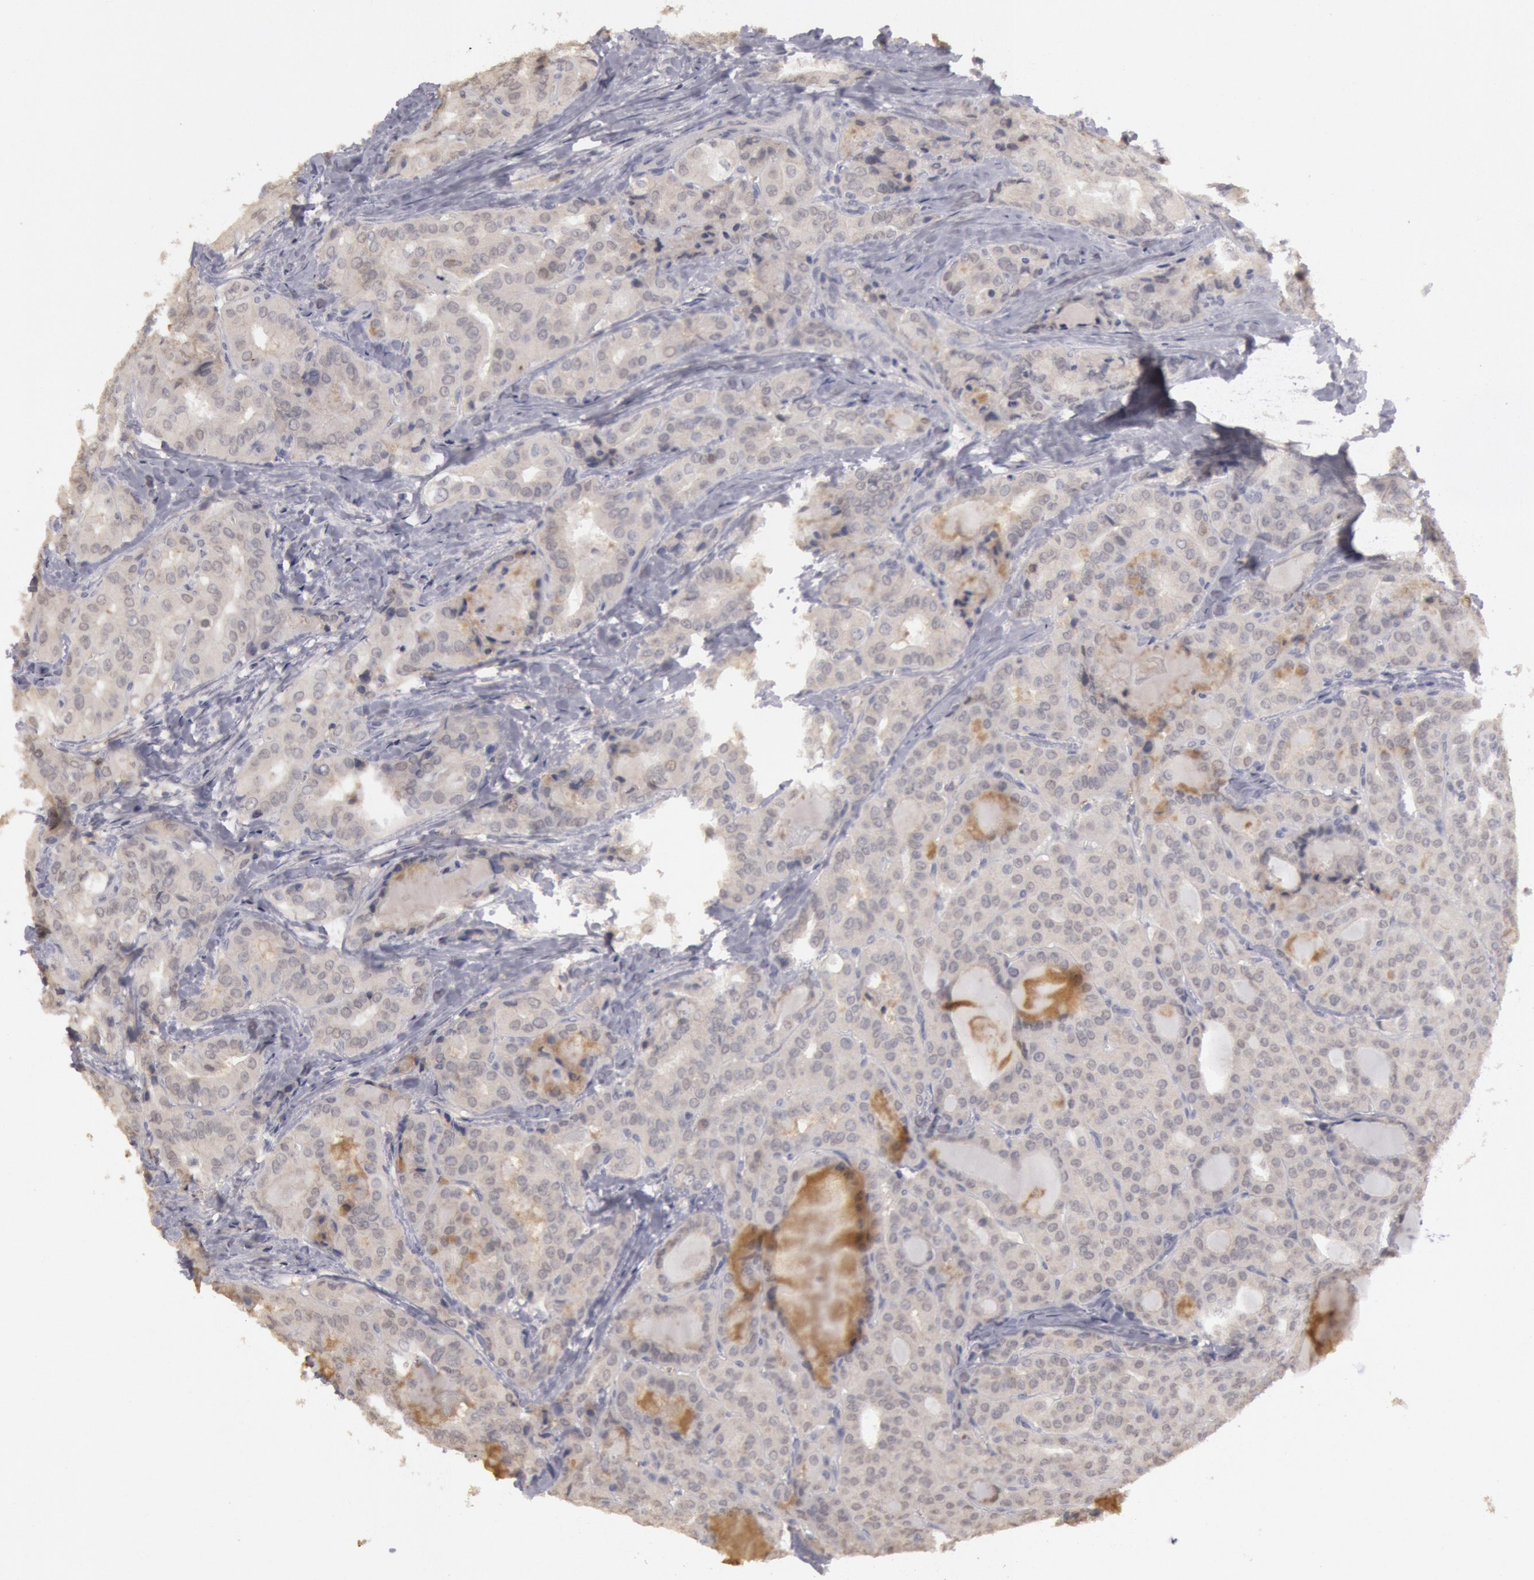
{"staining": {"intensity": "weak", "quantity": "<25%", "location": "cytoplasmic/membranous"}, "tissue": "thyroid cancer", "cell_type": "Tumor cells", "image_type": "cancer", "snomed": [{"axis": "morphology", "description": "Papillary adenocarcinoma, NOS"}, {"axis": "topography", "description": "Thyroid gland"}], "caption": "An immunohistochemistry (IHC) micrograph of thyroid cancer (papillary adenocarcinoma) is shown. There is no staining in tumor cells of thyroid cancer (papillary adenocarcinoma).", "gene": "RIMBP3C", "patient": {"sex": "female", "age": 71}}